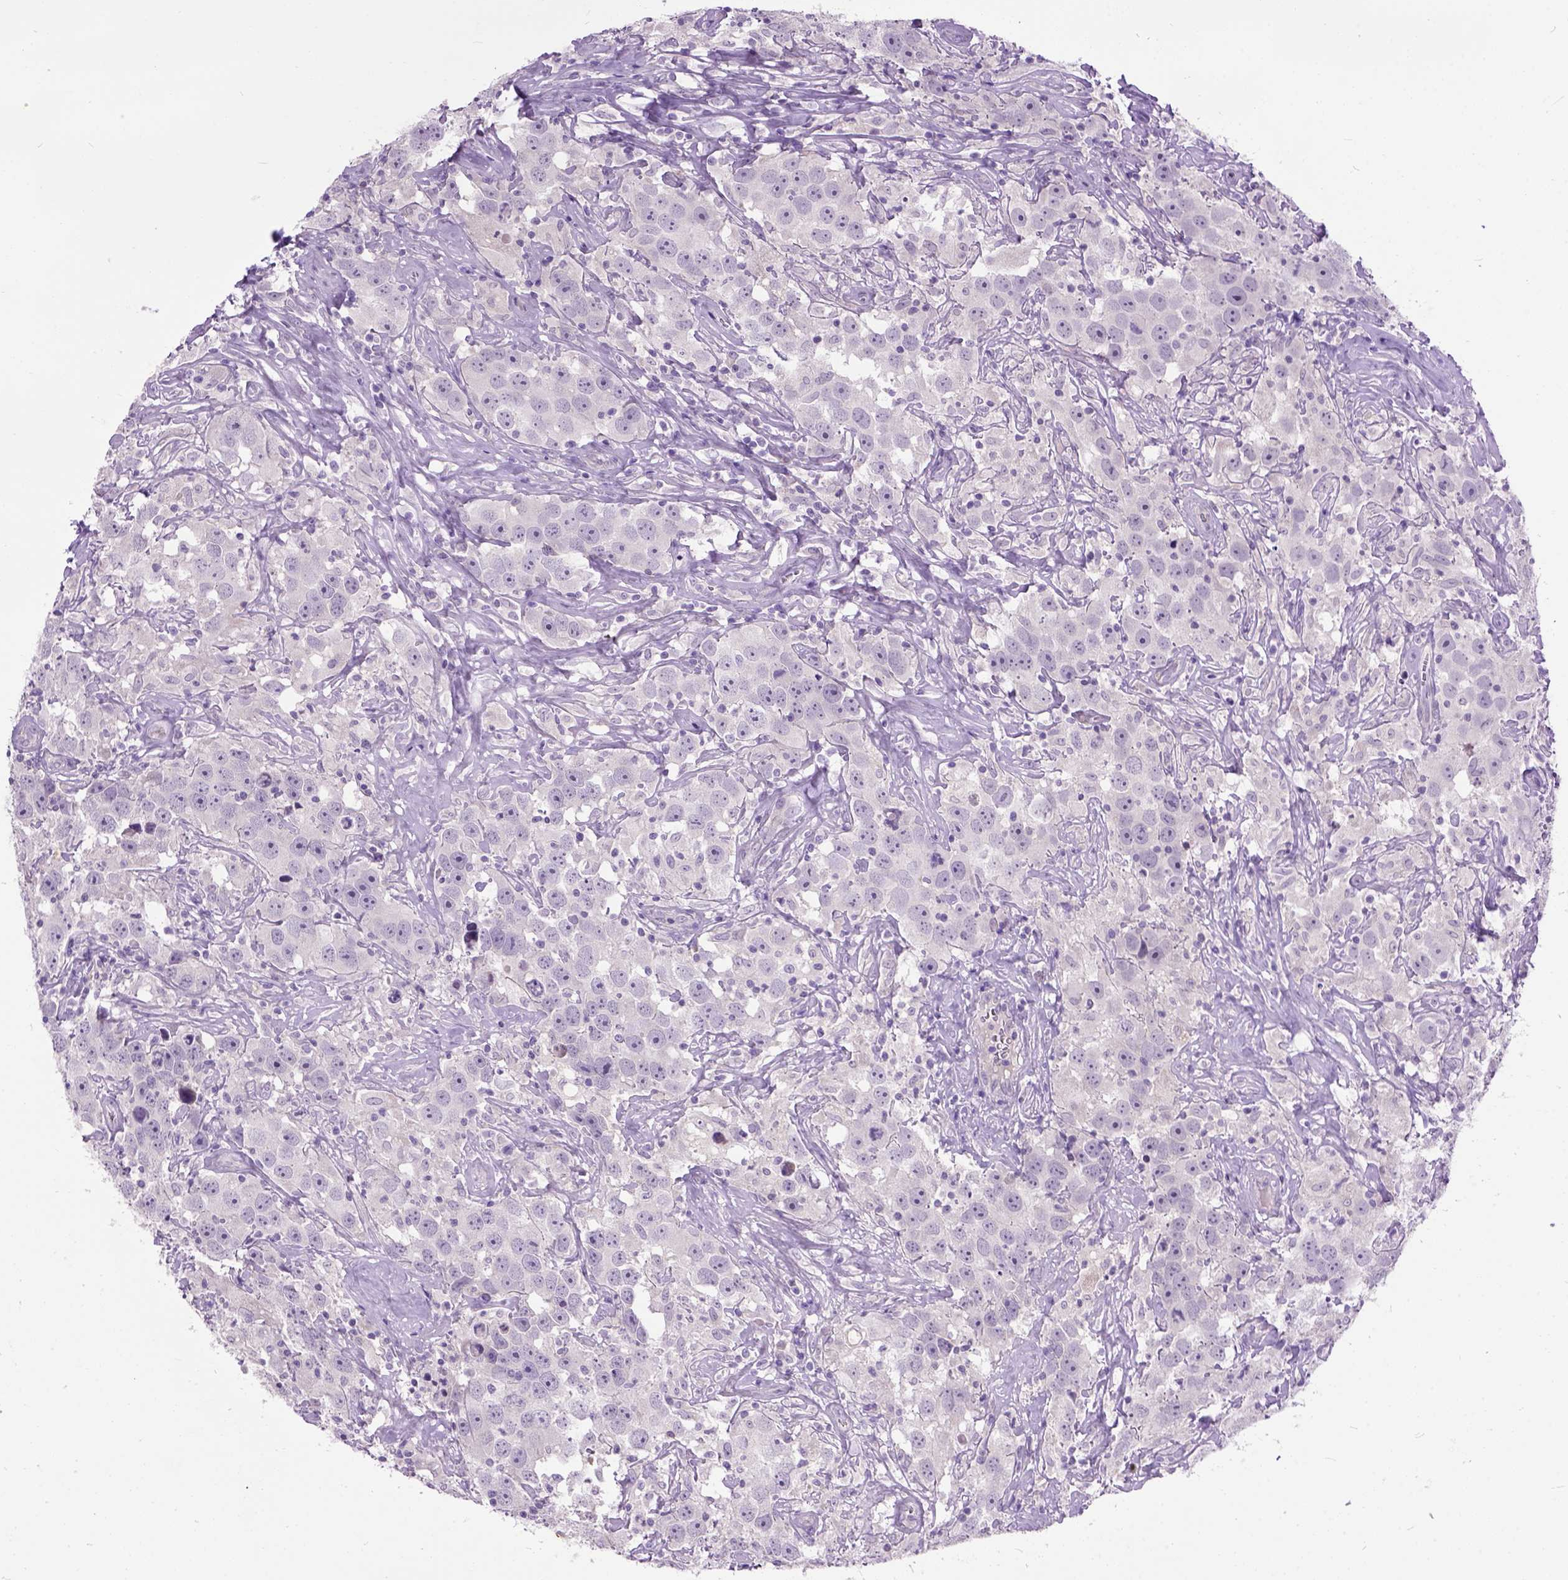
{"staining": {"intensity": "negative", "quantity": "none", "location": "none"}, "tissue": "testis cancer", "cell_type": "Tumor cells", "image_type": "cancer", "snomed": [{"axis": "morphology", "description": "Seminoma, NOS"}, {"axis": "topography", "description": "Testis"}], "caption": "Histopathology image shows no protein positivity in tumor cells of testis cancer (seminoma) tissue. (Stains: DAB IHC with hematoxylin counter stain, Microscopy: brightfield microscopy at high magnification).", "gene": "MAPT", "patient": {"sex": "male", "age": 49}}